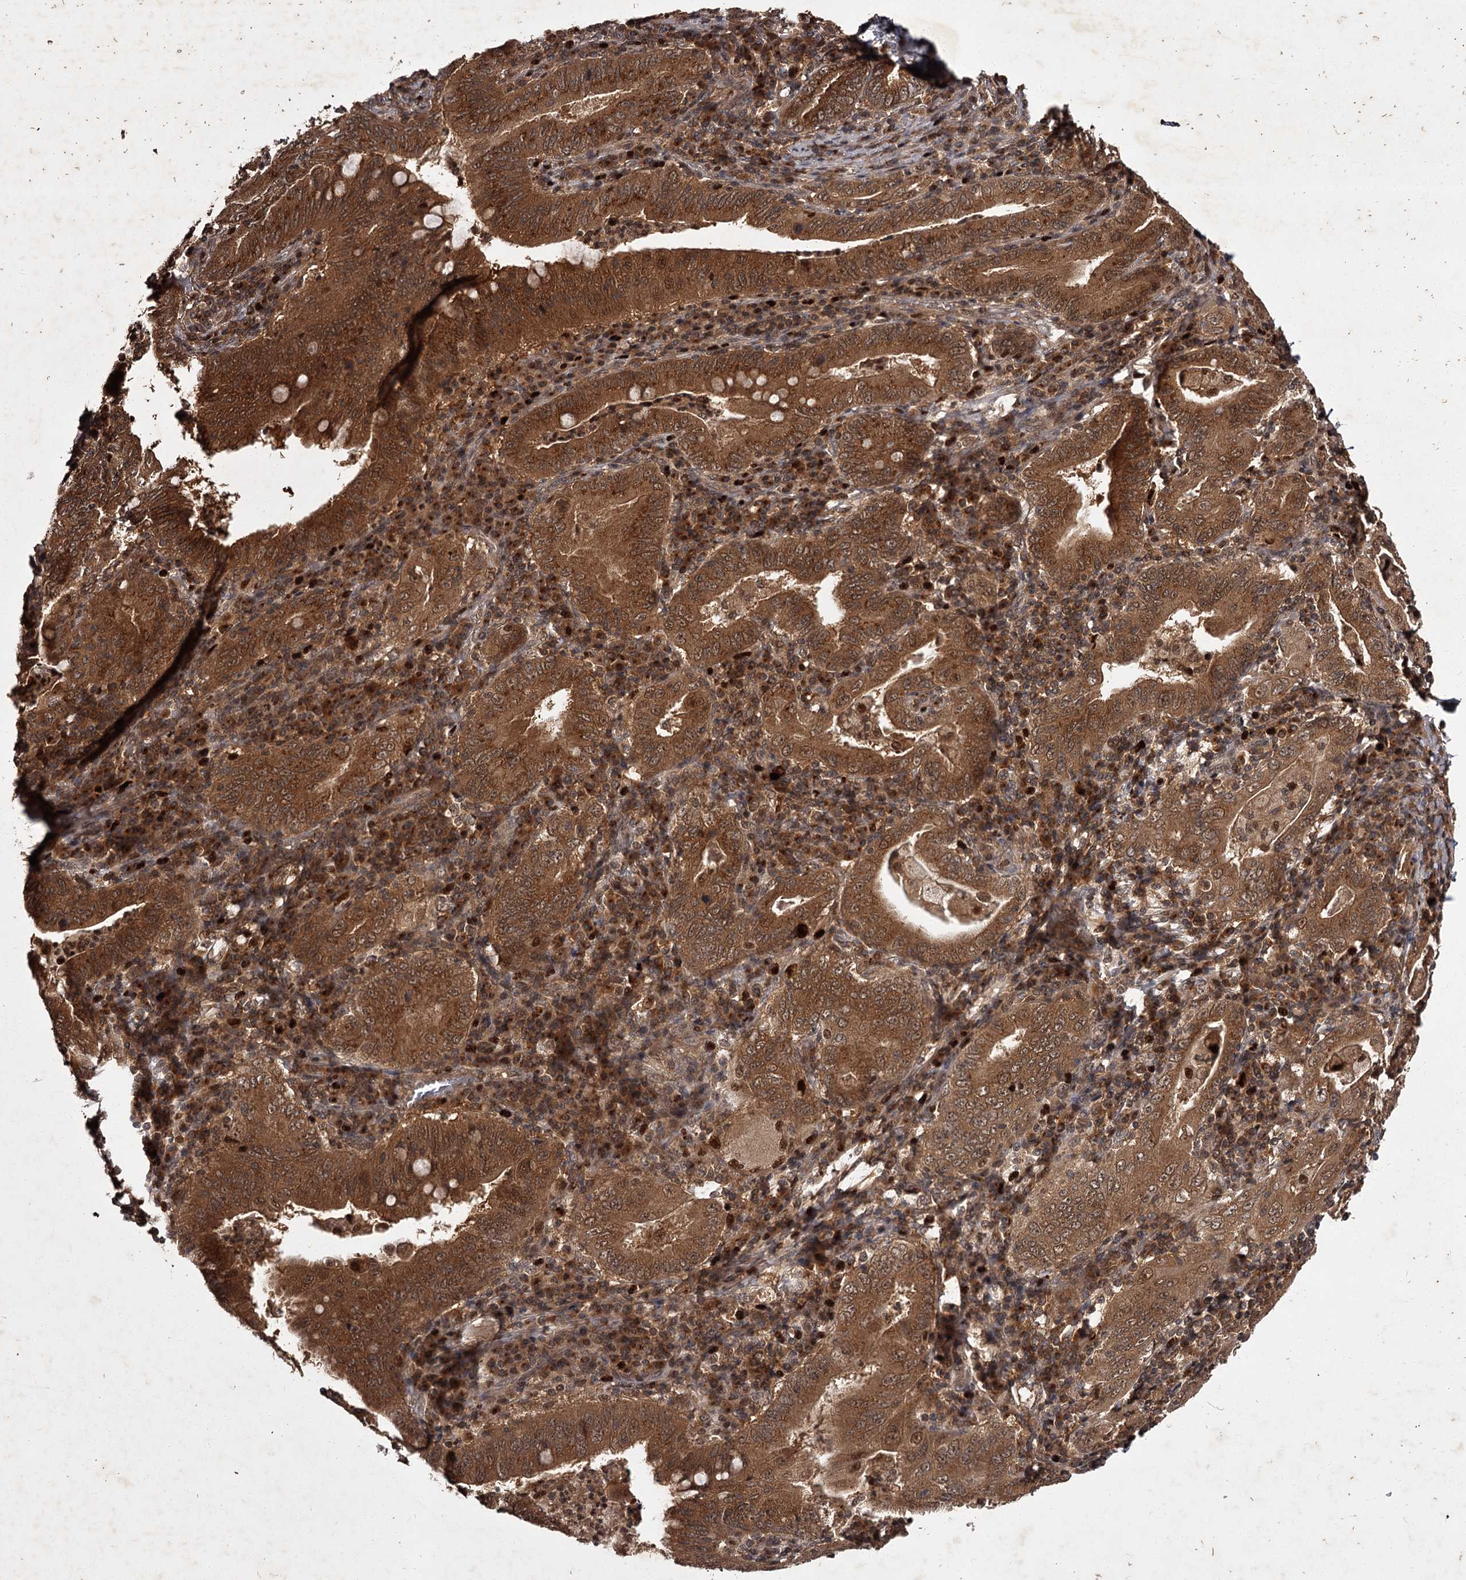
{"staining": {"intensity": "strong", "quantity": ">75%", "location": "cytoplasmic/membranous"}, "tissue": "stomach cancer", "cell_type": "Tumor cells", "image_type": "cancer", "snomed": [{"axis": "morphology", "description": "Normal tissue, NOS"}, {"axis": "morphology", "description": "Adenocarcinoma, NOS"}, {"axis": "topography", "description": "Esophagus"}, {"axis": "topography", "description": "Stomach, upper"}, {"axis": "topography", "description": "Peripheral nerve tissue"}], "caption": "Immunohistochemistry (IHC) histopathology image of neoplastic tissue: human stomach adenocarcinoma stained using immunohistochemistry exhibits high levels of strong protein expression localized specifically in the cytoplasmic/membranous of tumor cells, appearing as a cytoplasmic/membranous brown color.", "gene": "TBC1D23", "patient": {"sex": "male", "age": 62}}